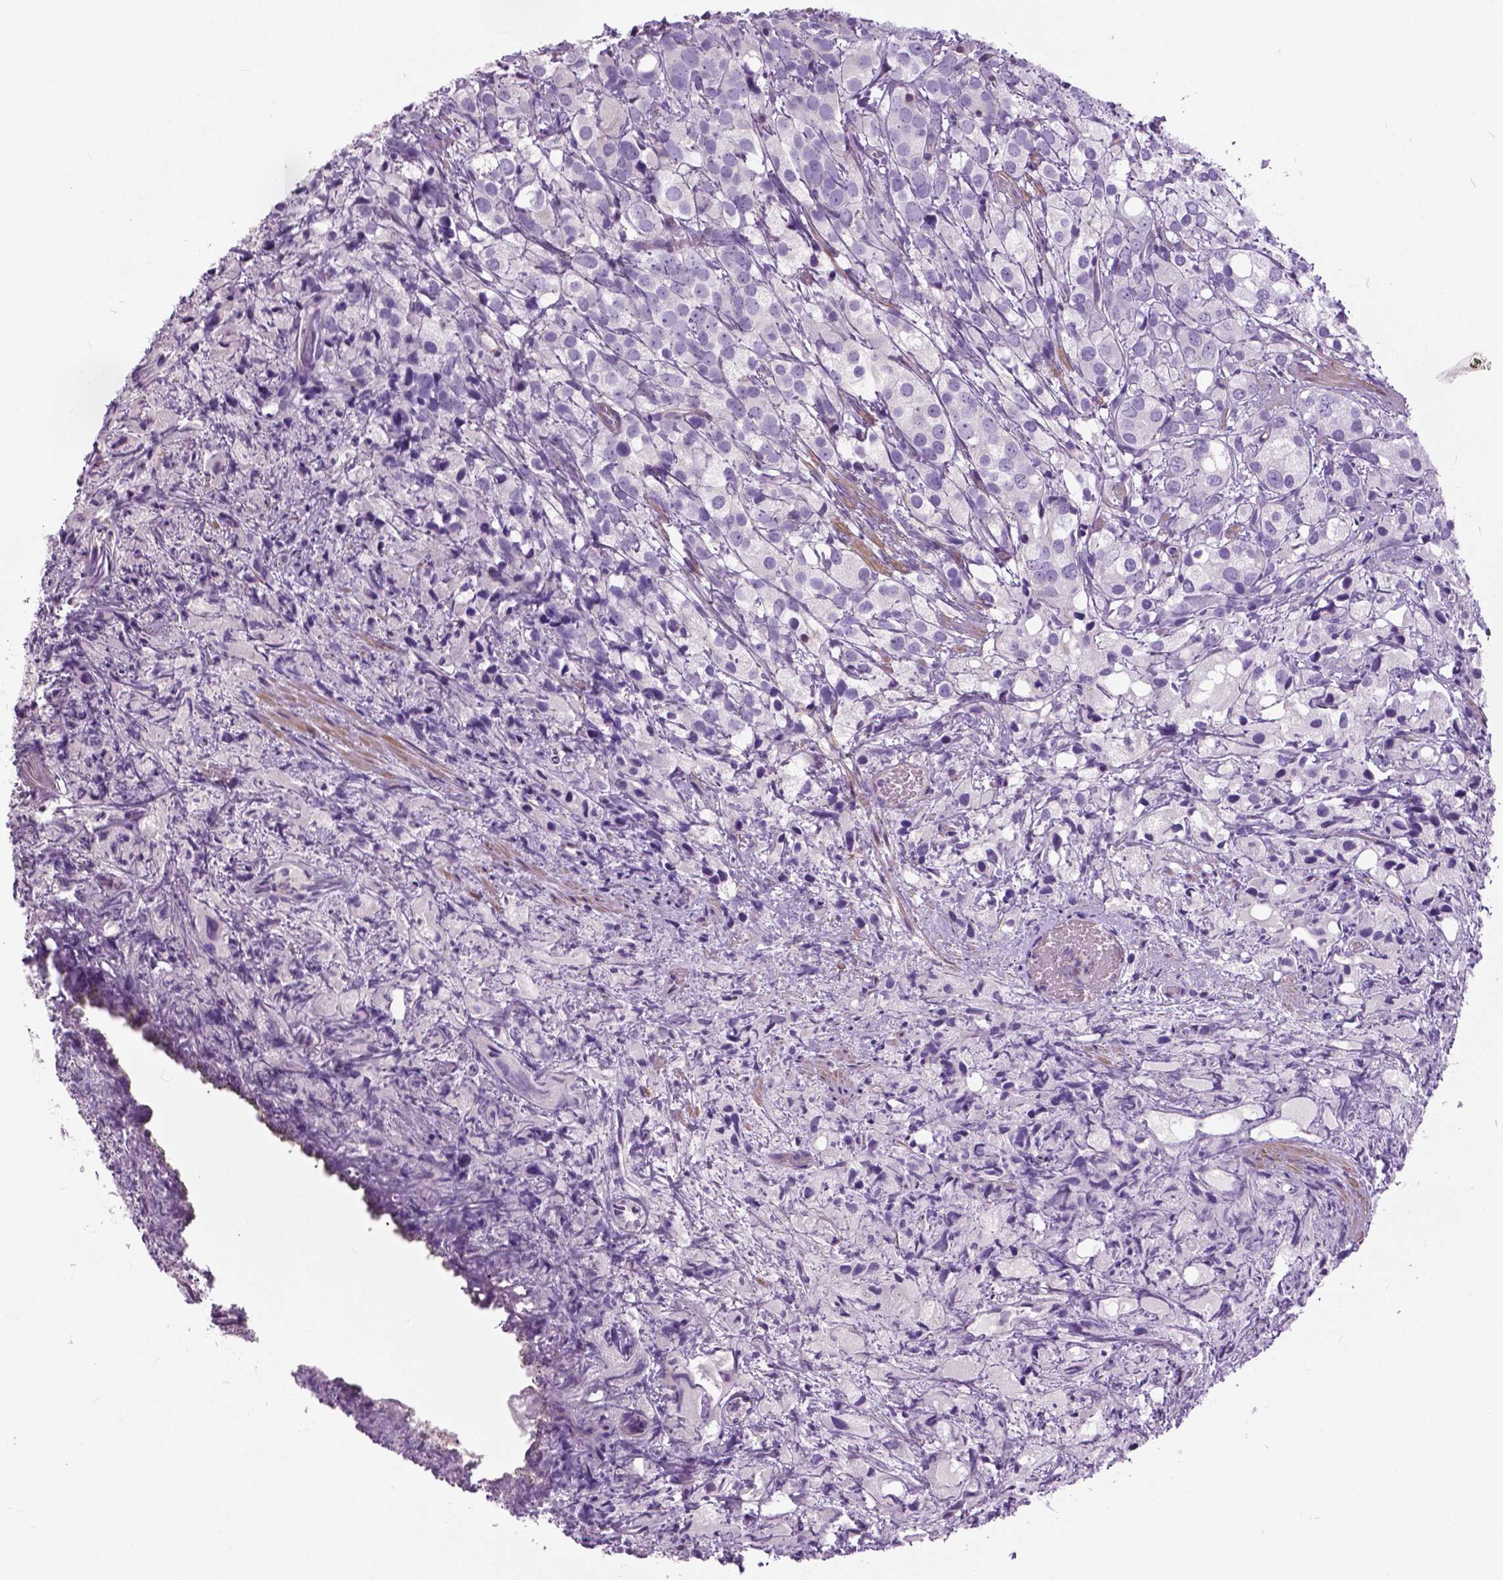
{"staining": {"intensity": "negative", "quantity": "none", "location": "none"}, "tissue": "prostate cancer", "cell_type": "Tumor cells", "image_type": "cancer", "snomed": [{"axis": "morphology", "description": "Adenocarcinoma, High grade"}, {"axis": "topography", "description": "Prostate"}], "caption": "Prostate high-grade adenocarcinoma stained for a protein using immunohistochemistry (IHC) reveals no expression tumor cells.", "gene": "ANXA13", "patient": {"sex": "male", "age": 86}}